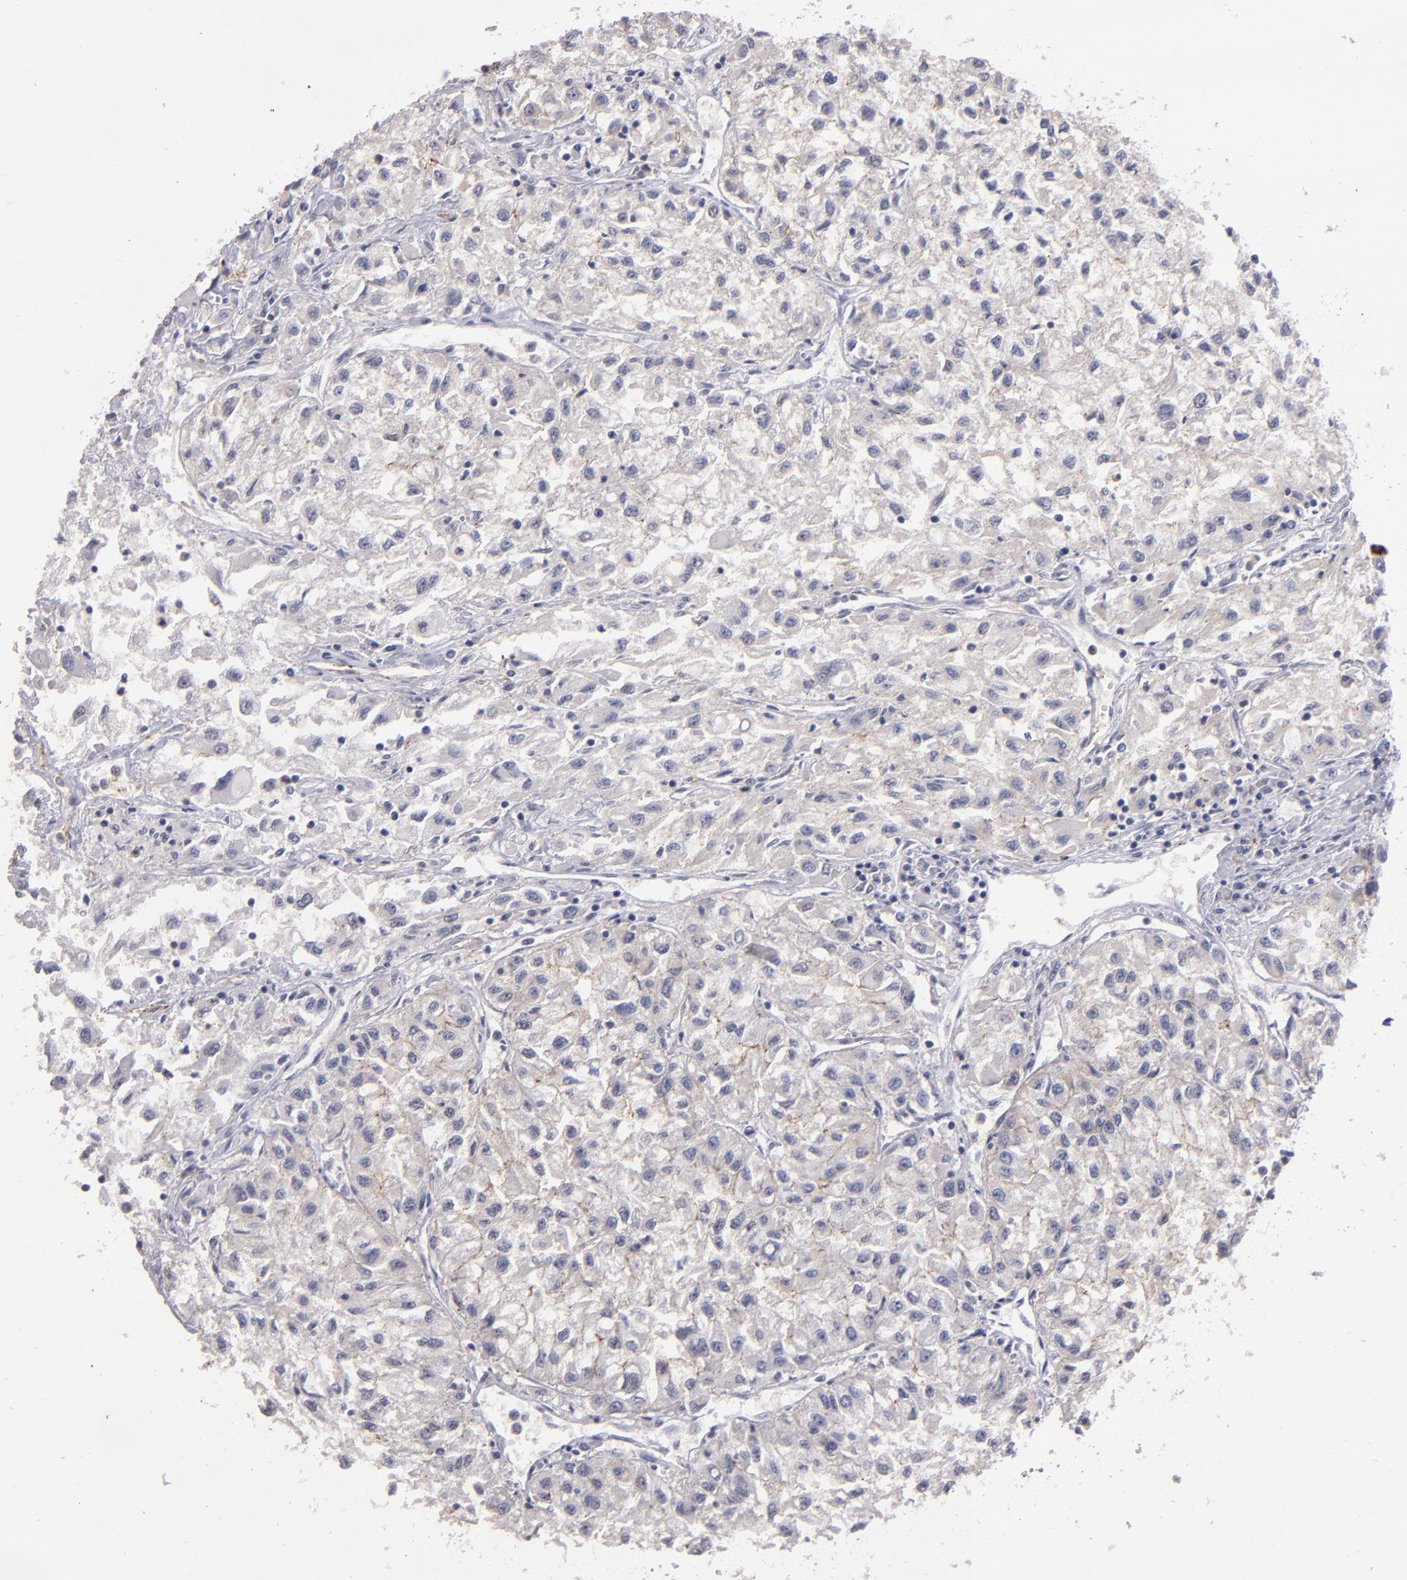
{"staining": {"intensity": "weak", "quantity": "<25%", "location": "cytoplasmic/membranous"}, "tissue": "renal cancer", "cell_type": "Tumor cells", "image_type": "cancer", "snomed": [{"axis": "morphology", "description": "Adenocarcinoma, NOS"}, {"axis": "topography", "description": "Kidney"}], "caption": "This is an IHC image of human renal cancer (adenocarcinoma). There is no expression in tumor cells.", "gene": "CLDN5", "patient": {"sex": "male", "age": 59}}